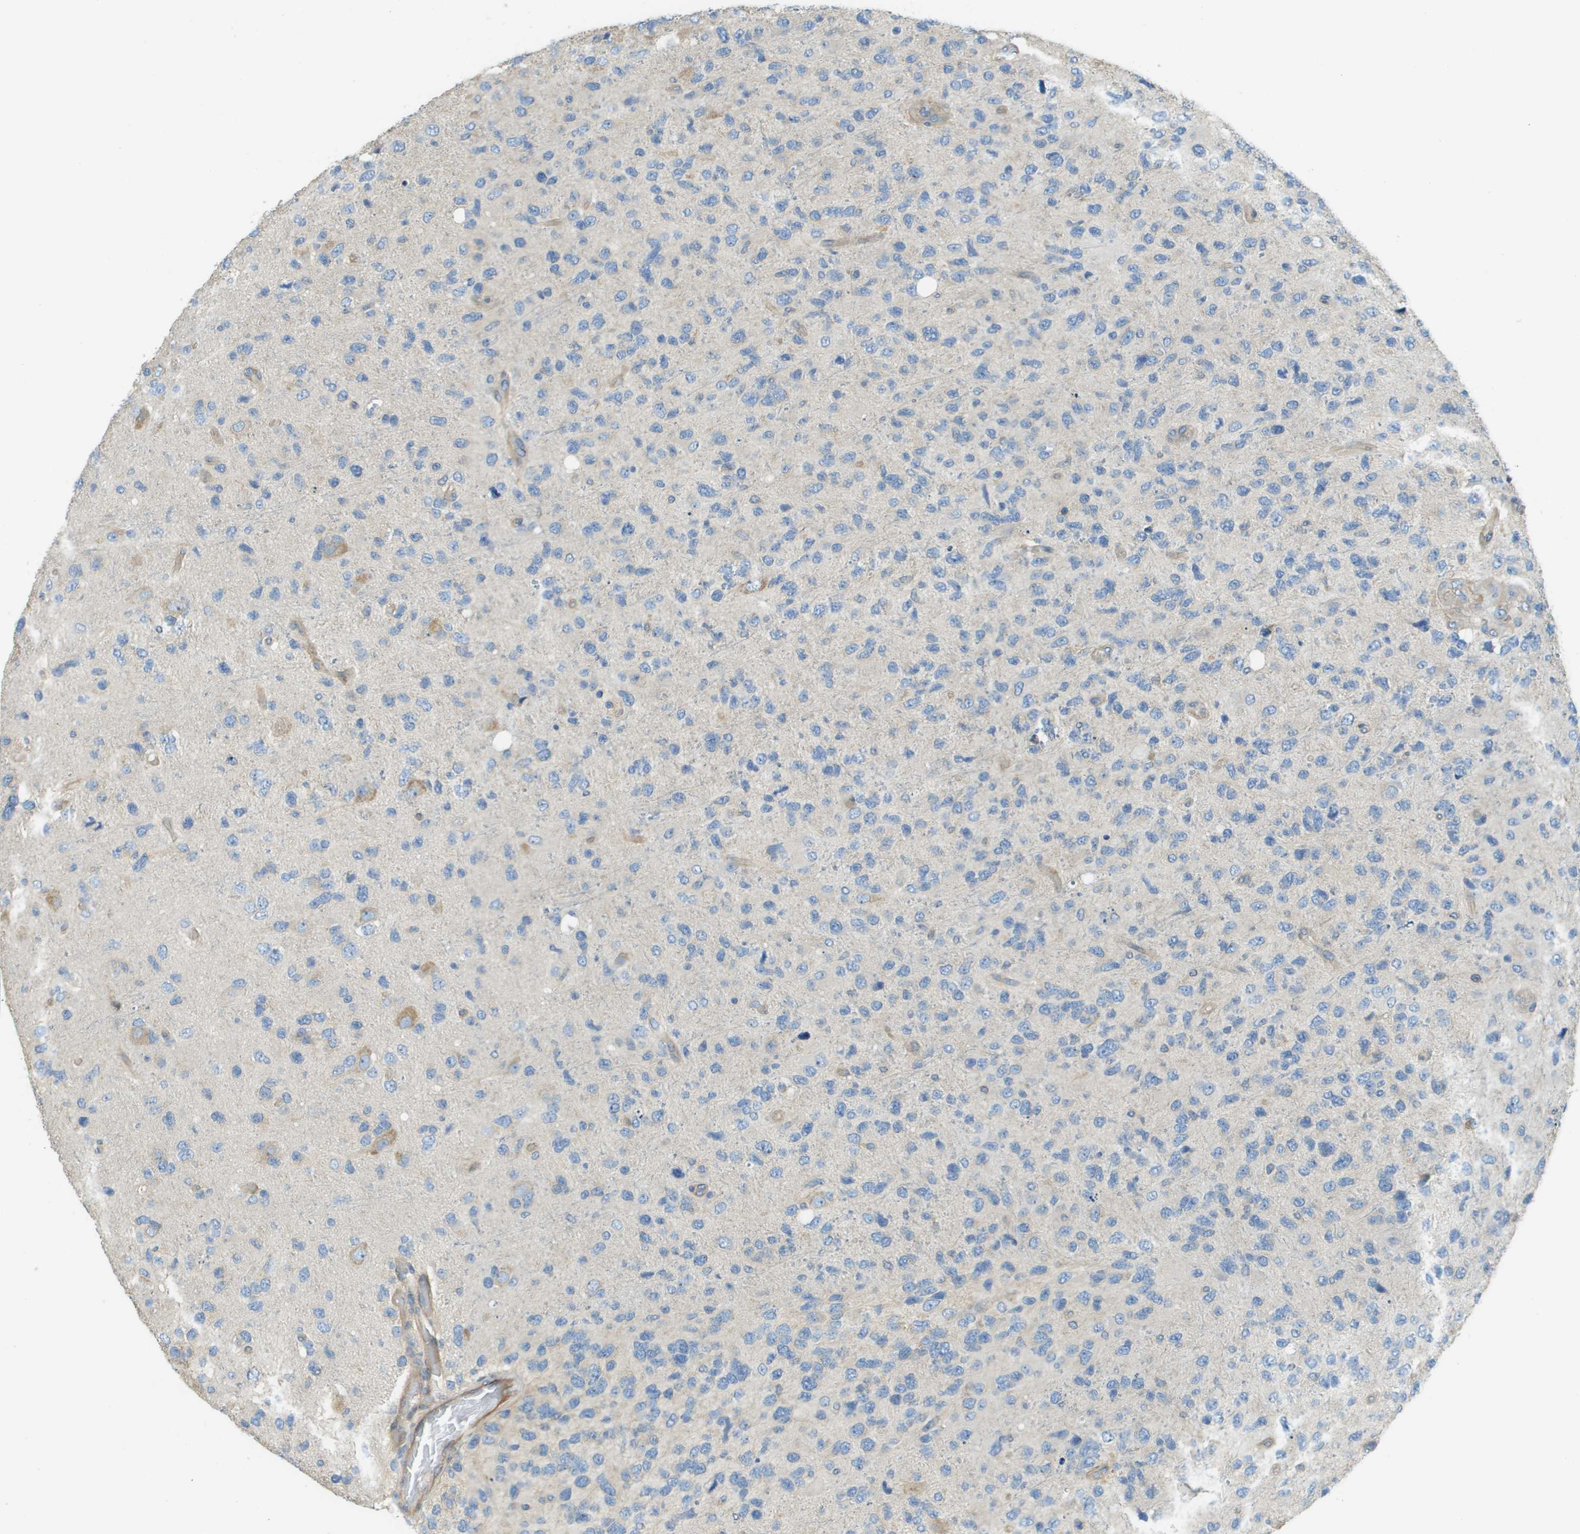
{"staining": {"intensity": "negative", "quantity": "none", "location": "none"}, "tissue": "glioma", "cell_type": "Tumor cells", "image_type": "cancer", "snomed": [{"axis": "morphology", "description": "Glioma, malignant, High grade"}, {"axis": "topography", "description": "Brain"}], "caption": "Immunohistochemical staining of human glioma shows no significant positivity in tumor cells. (DAB immunohistochemistry, high magnification).", "gene": "DNAJB11", "patient": {"sex": "female", "age": 58}}